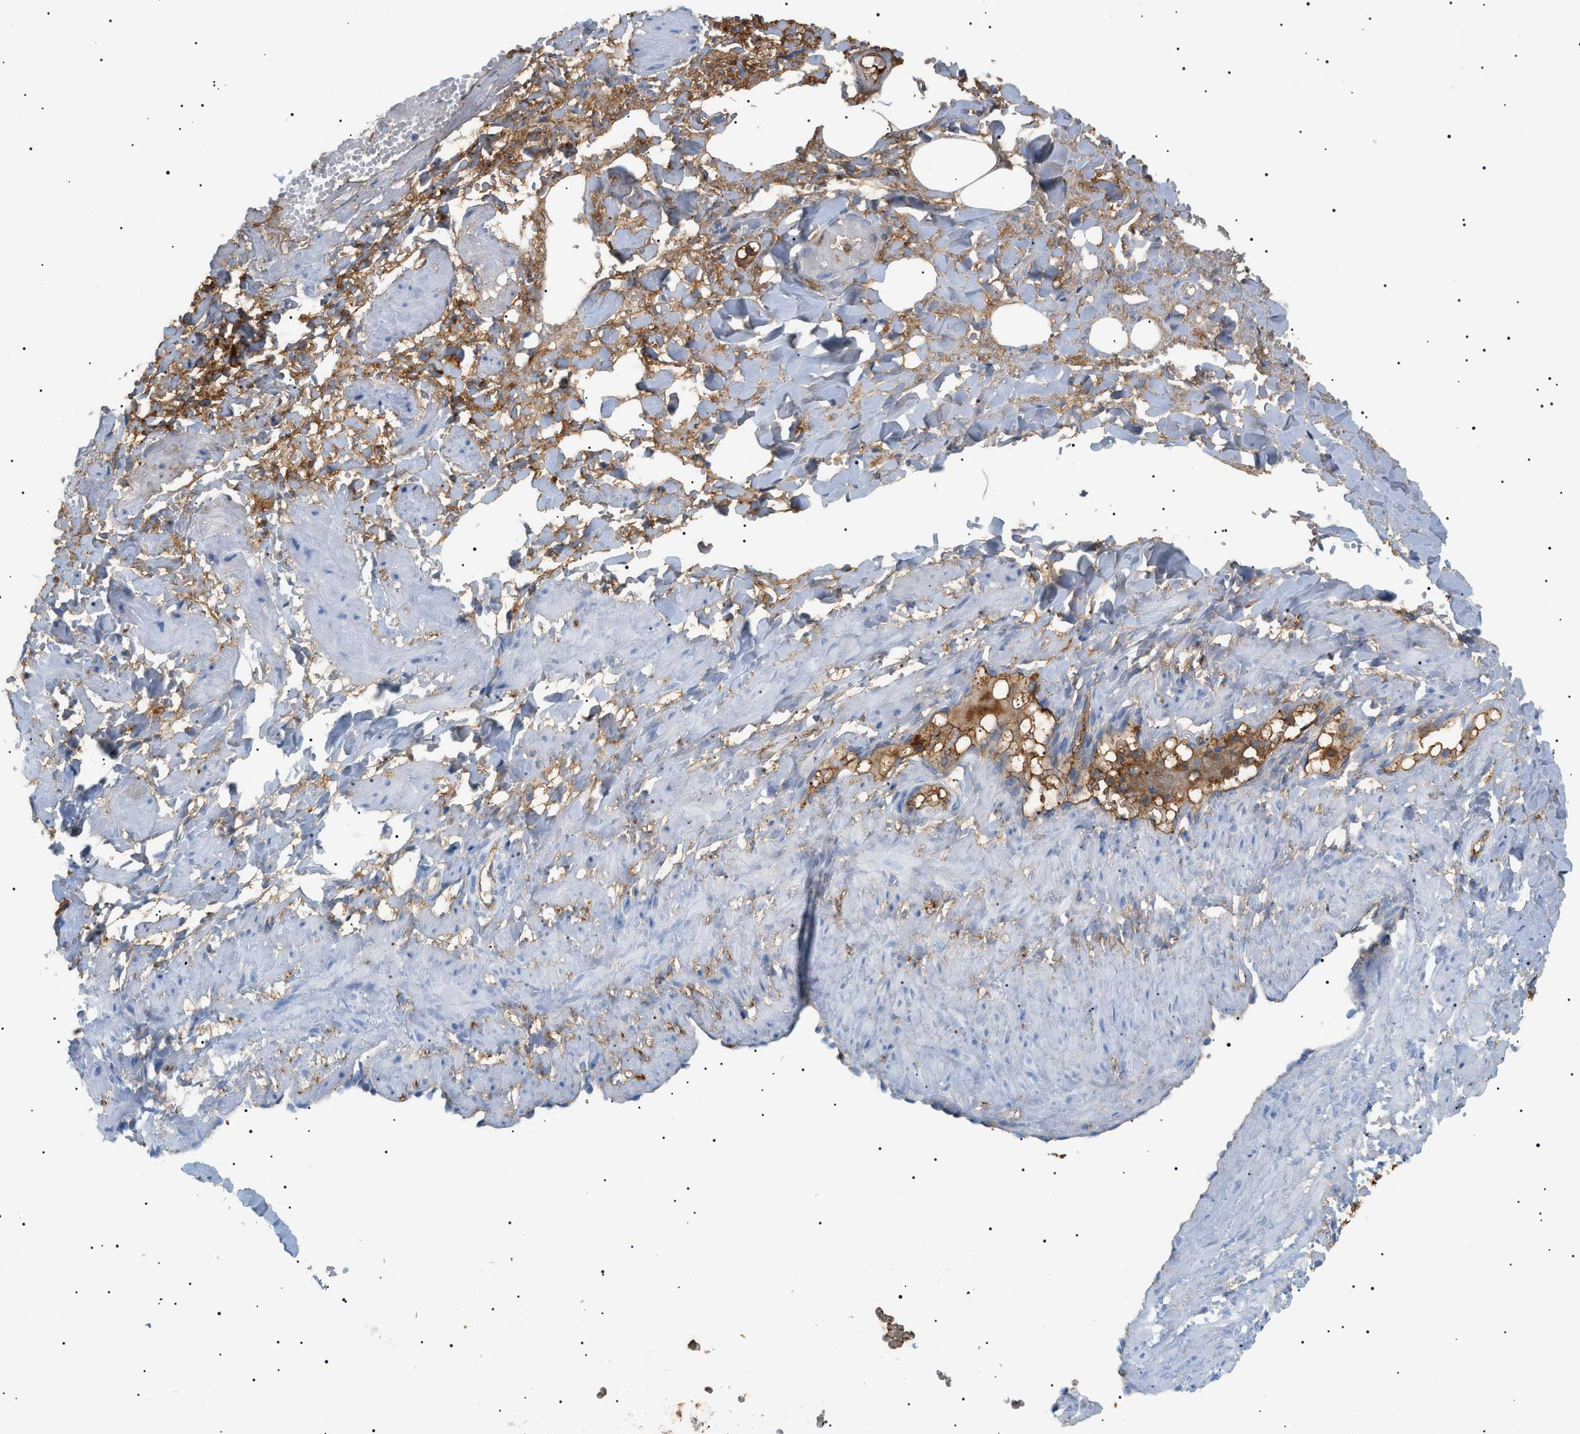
{"staining": {"intensity": "moderate", "quantity": ">75%", "location": "cytoplasmic/membranous"}, "tissue": "adipose tissue", "cell_type": "Adipocytes", "image_type": "normal", "snomed": [{"axis": "morphology", "description": "Normal tissue, NOS"}, {"axis": "topography", "description": "Soft tissue"}, {"axis": "topography", "description": "Vascular tissue"}], "caption": "An image of human adipose tissue stained for a protein reveals moderate cytoplasmic/membranous brown staining in adipocytes.", "gene": "LPA", "patient": {"sex": "female", "age": 35}}